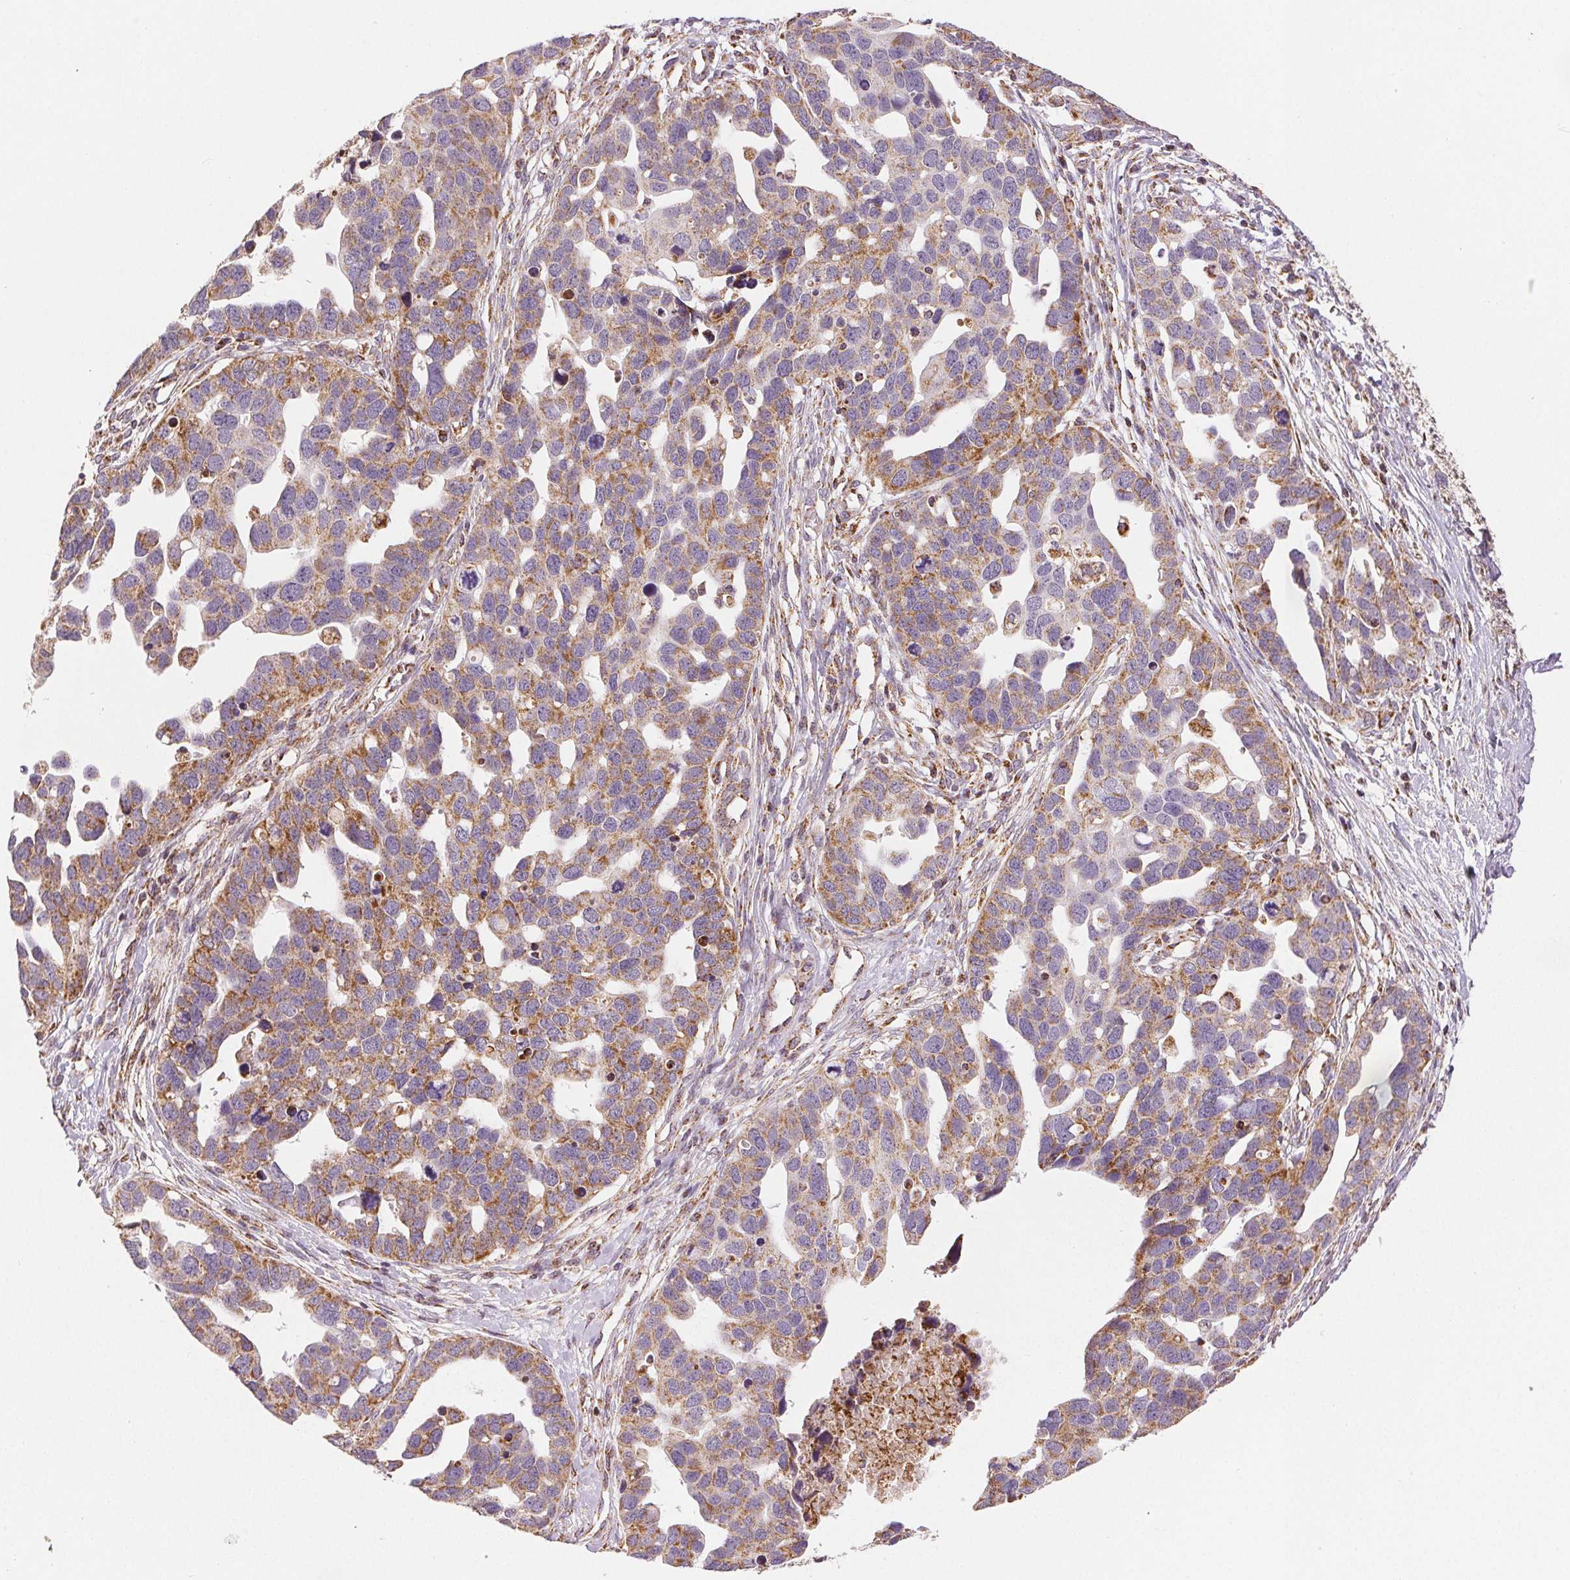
{"staining": {"intensity": "moderate", "quantity": "25%-75%", "location": "cytoplasmic/membranous"}, "tissue": "ovarian cancer", "cell_type": "Tumor cells", "image_type": "cancer", "snomed": [{"axis": "morphology", "description": "Cystadenocarcinoma, serous, NOS"}, {"axis": "topography", "description": "Ovary"}], "caption": "Immunohistochemistry (DAB) staining of ovarian cancer (serous cystadenocarcinoma) reveals moderate cytoplasmic/membranous protein staining in approximately 25%-75% of tumor cells. The protein is shown in brown color, while the nuclei are stained blue.", "gene": "SDHB", "patient": {"sex": "female", "age": 54}}